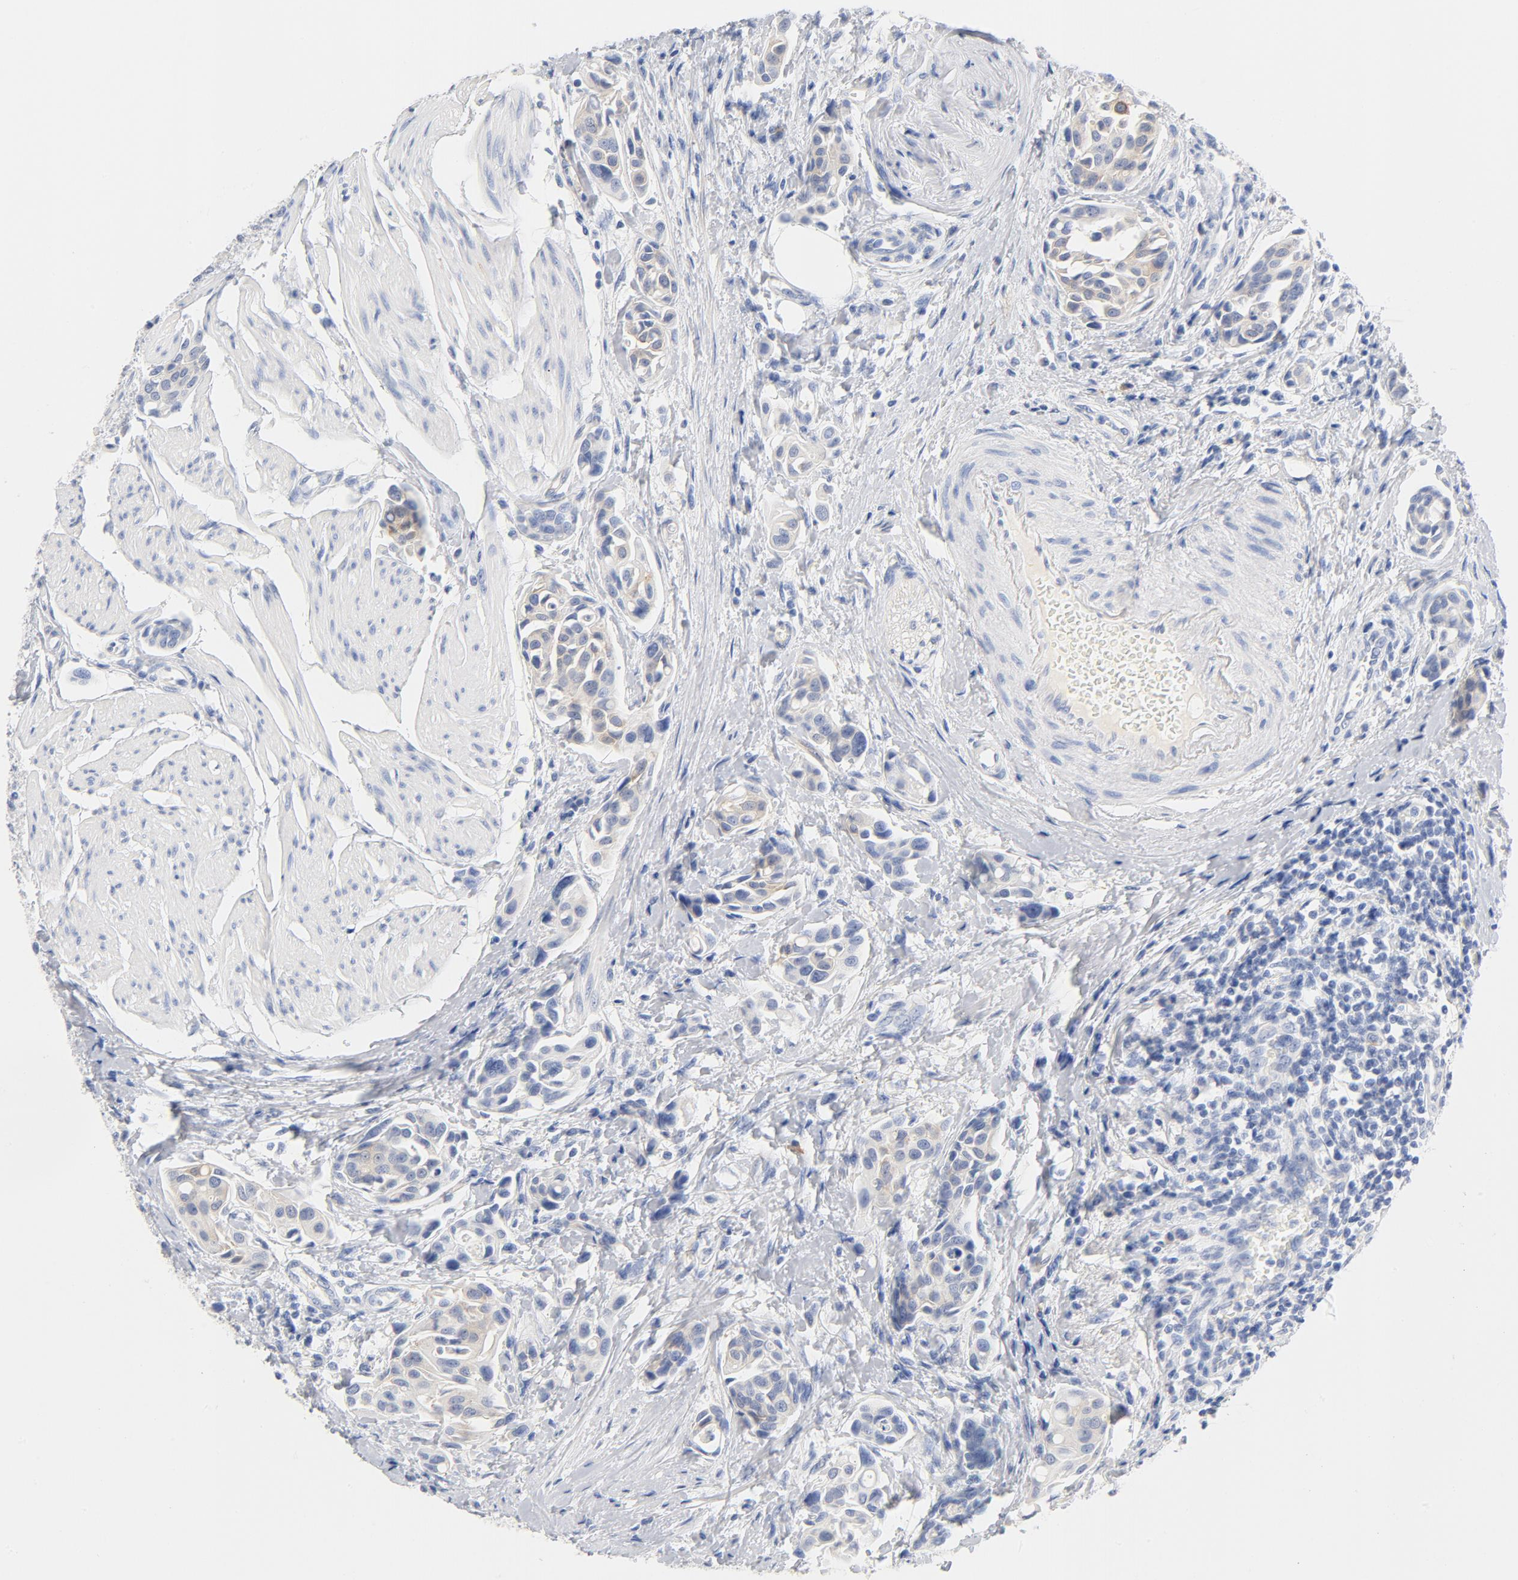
{"staining": {"intensity": "weak", "quantity": "25%-75%", "location": "cytoplasmic/membranous"}, "tissue": "urothelial cancer", "cell_type": "Tumor cells", "image_type": "cancer", "snomed": [{"axis": "morphology", "description": "Urothelial carcinoma, High grade"}, {"axis": "topography", "description": "Urinary bladder"}], "caption": "Human urothelial cancer stained with a brown dye reveals weak cytoplasmic/membranous positive staining in approximately 25%-75% of tumor cells.", "gene": "HOMER1", "patient": {"sex": "male", "age": 78}}